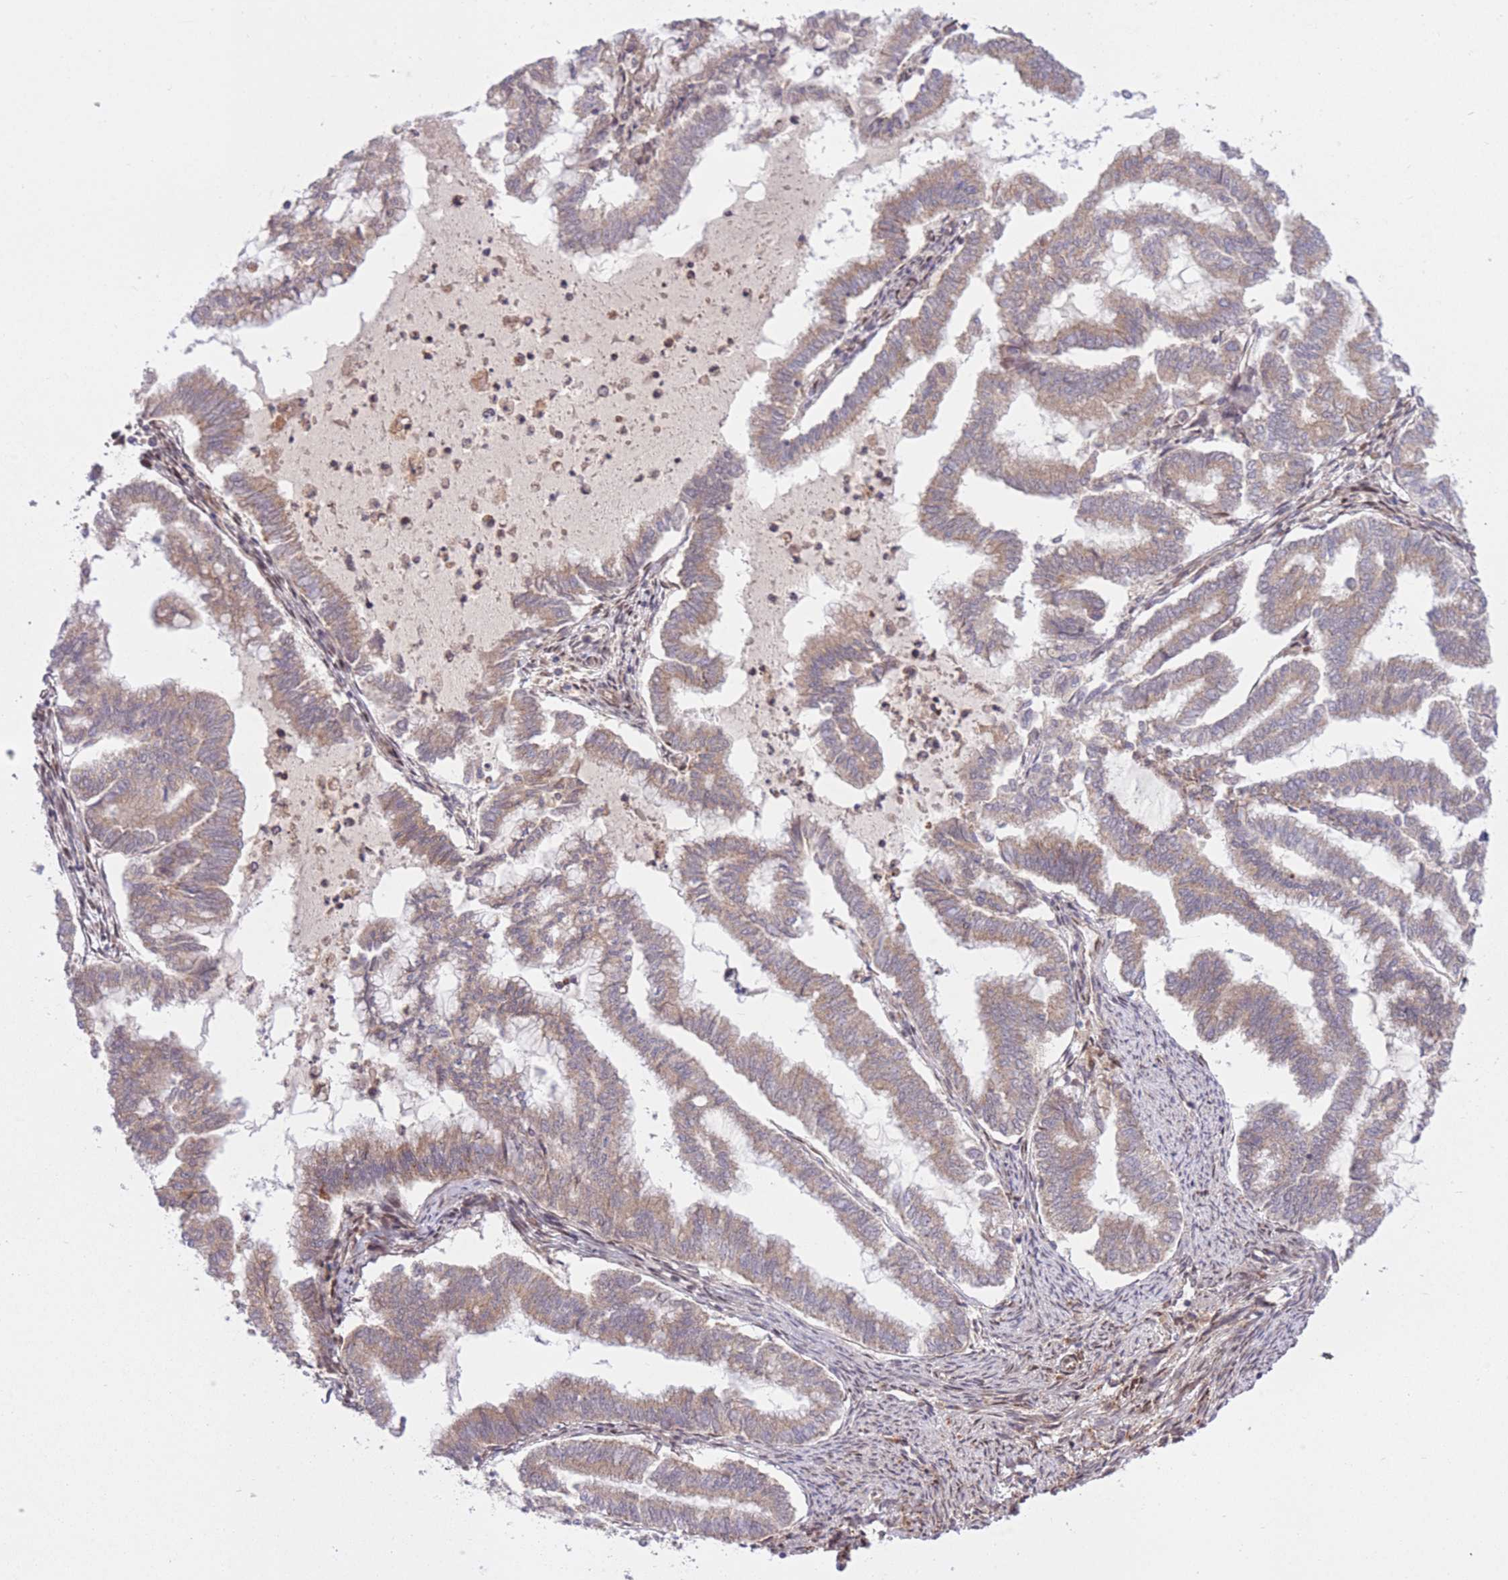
{"staining": {"intensity": "weak", "quantity": ">75%", "location": "cytoplasmic/membranous"}, "tissue": "endometrial cancer", "cell_type": "Tumor cells", "image_type": "cancer", "snomed": [{"axis": "morphology", "description": "Adenocarcinoma, NOS"}, {"axis": "topography", "description": "Endometrium"}], "caption": "Protein expression analysis of human endometrial cancer (adenocarcinoma) reveals weak cytoplasmic/membranous expression in approximately >75% of tumor cells. The staining was performed using DAB (3,3'-diaminobenzidine), with brown indicating positive protein expression. Nuclei are stained blue with hematoxylin.", "gene": "ZNF391", "patient": {"sex": "female", "age": 79}}